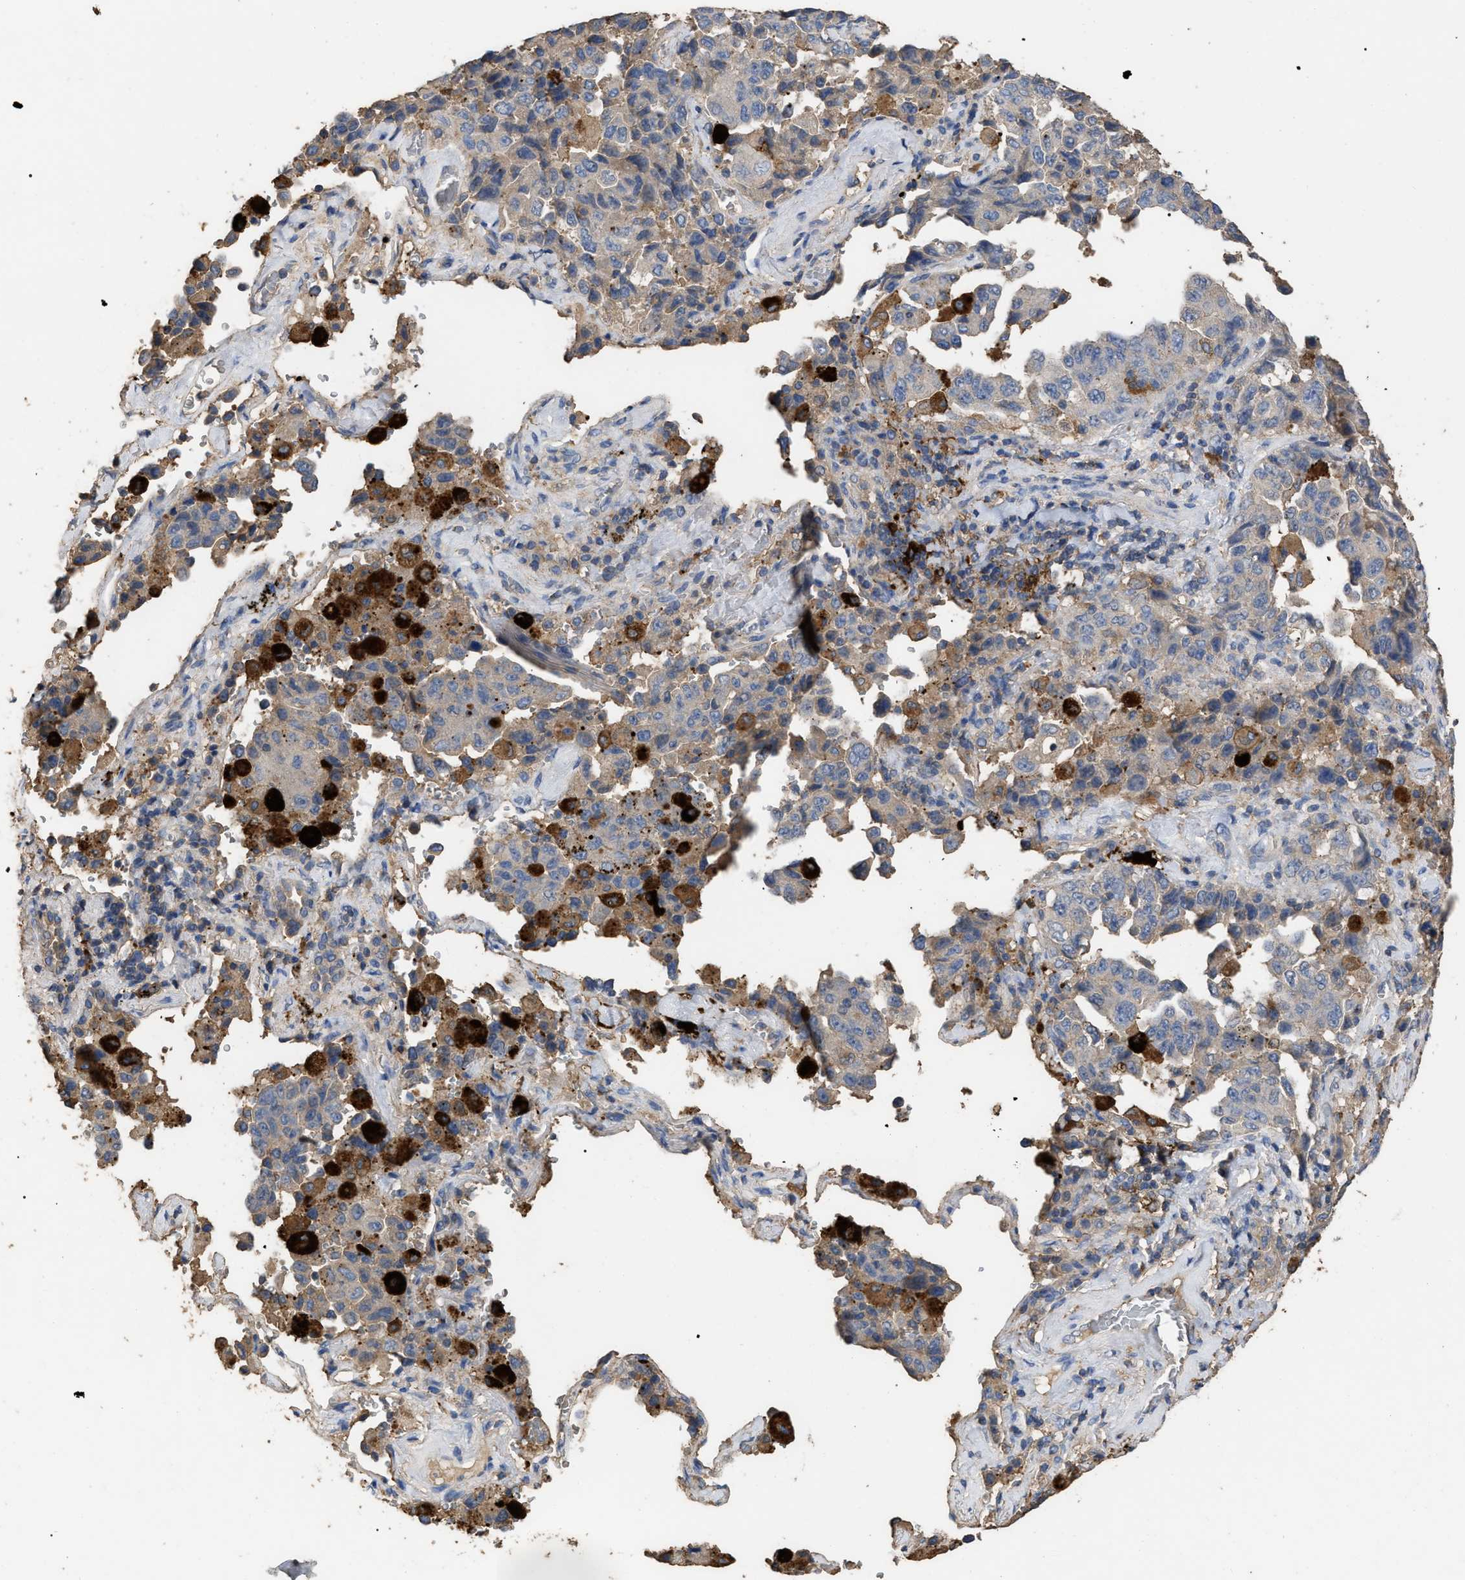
{"staining": {"intensity": "negative", "quantity": "none", "location": "none"}, "tissue": "lung cancer", "cell_type": "Tumor cells", "image_type": "cancer", "snomed": [{"axis": "morphology", "description": "Adenocarcinoma, NOS"}, {"axis": "topography", "description": "Lung"}], "caption": "Image shows no protein staining in tumor cells of lung cancer (adenocarcinoma) tissue. (DAB IHC, high magnification).", "gene": "GPR179", "patient": {"sex": "female", "age": 51}}